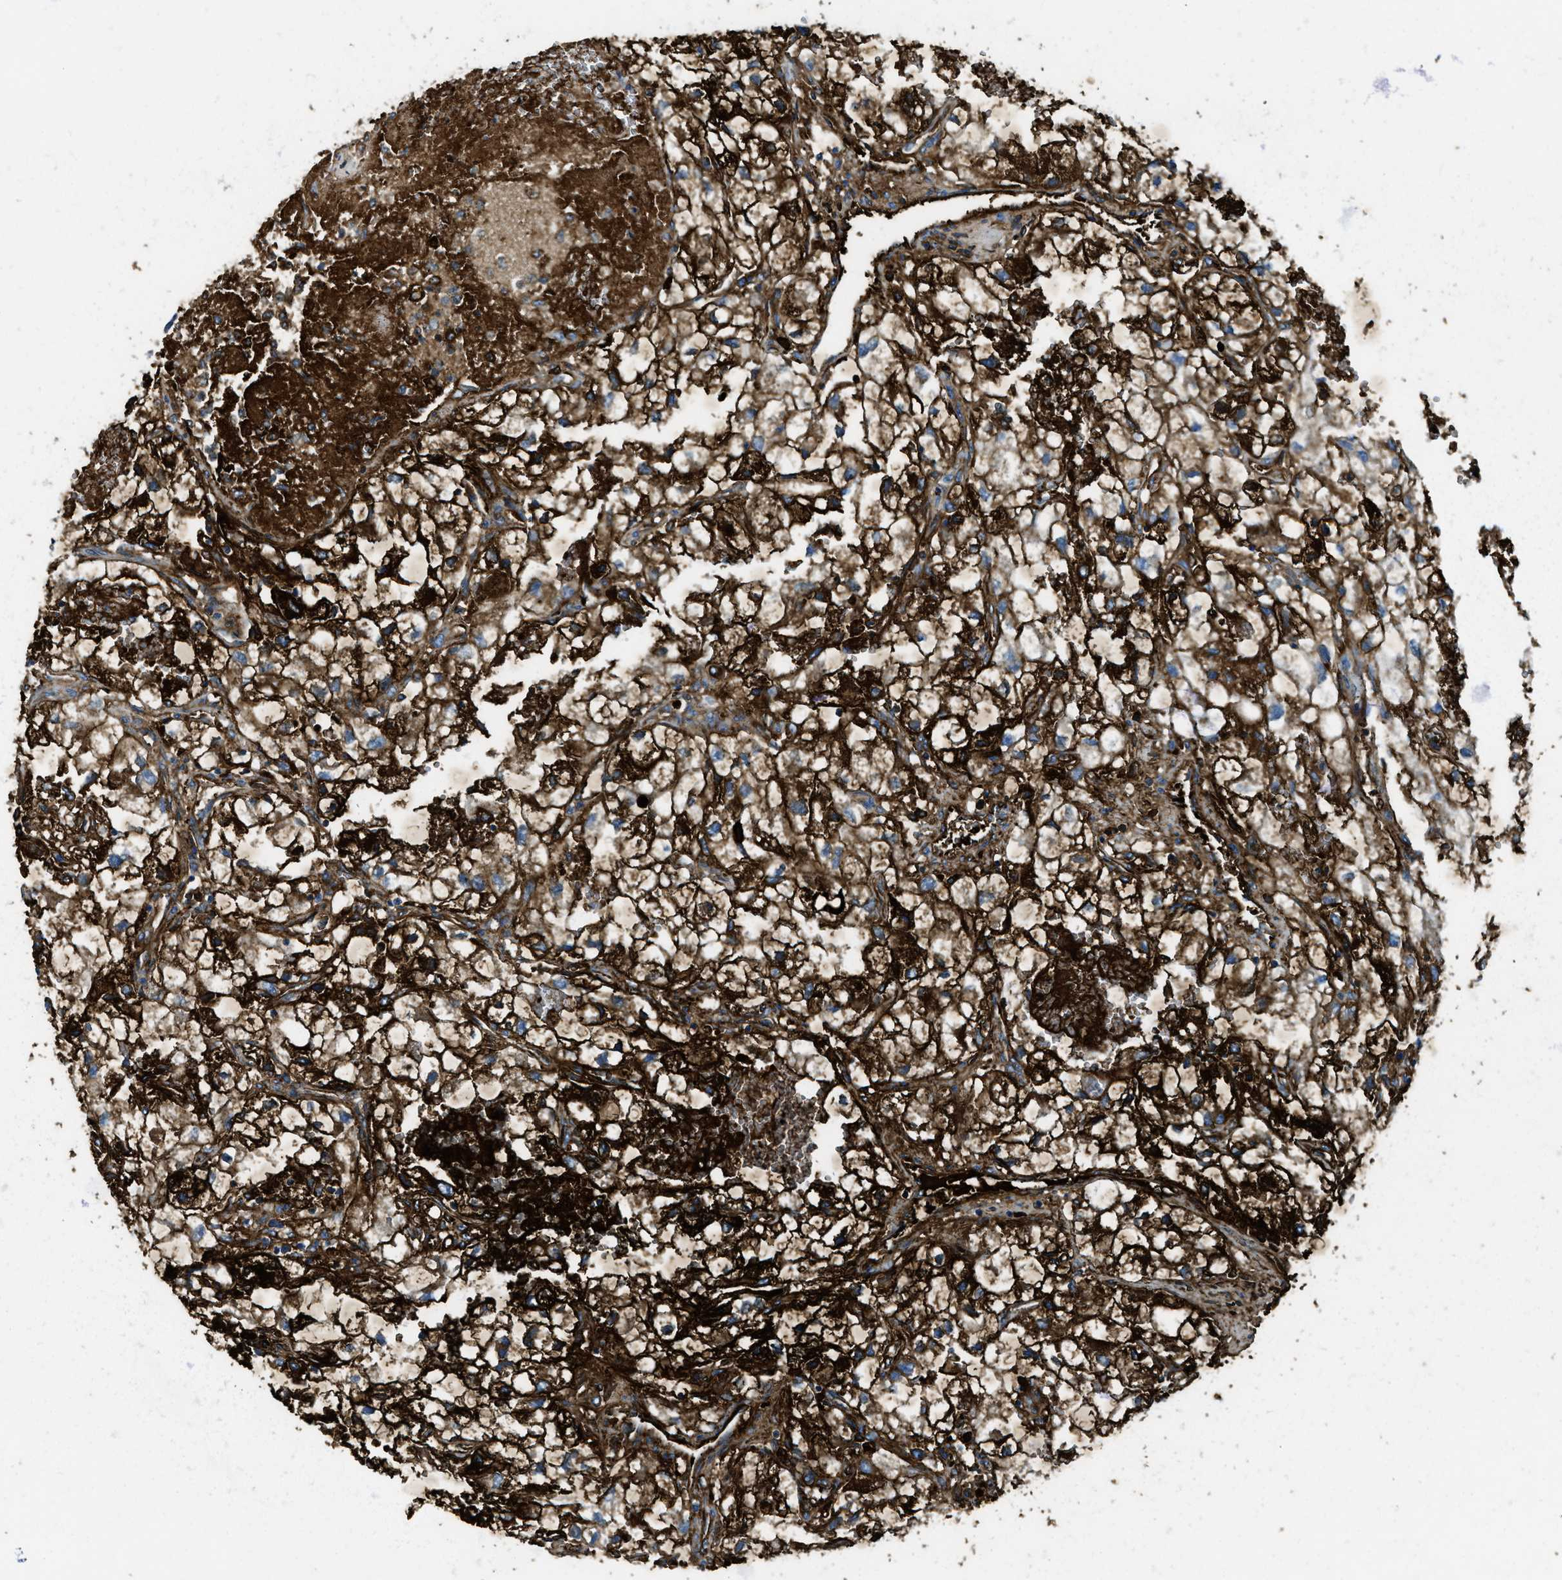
{"staining": {"intensity": "strong", "quantity": ">75%", "location": "cytoplasmic/membranous"}, "tissue": "renal cancer", "cell_type": "Tumor cells", "image_type": "cancer", "snomed": [{"axis": "morphology", "description": "Adenocarcinoma, NOS"}, {"axis": "topography", "description": "Kidney"}], "caption": "A brown stain labels strong cytoplasmic/membranous positivity of a protein in renal cancer tumor cells.", "gene": "TRIM59", "patient": {"sex": "female", "age": 70}}